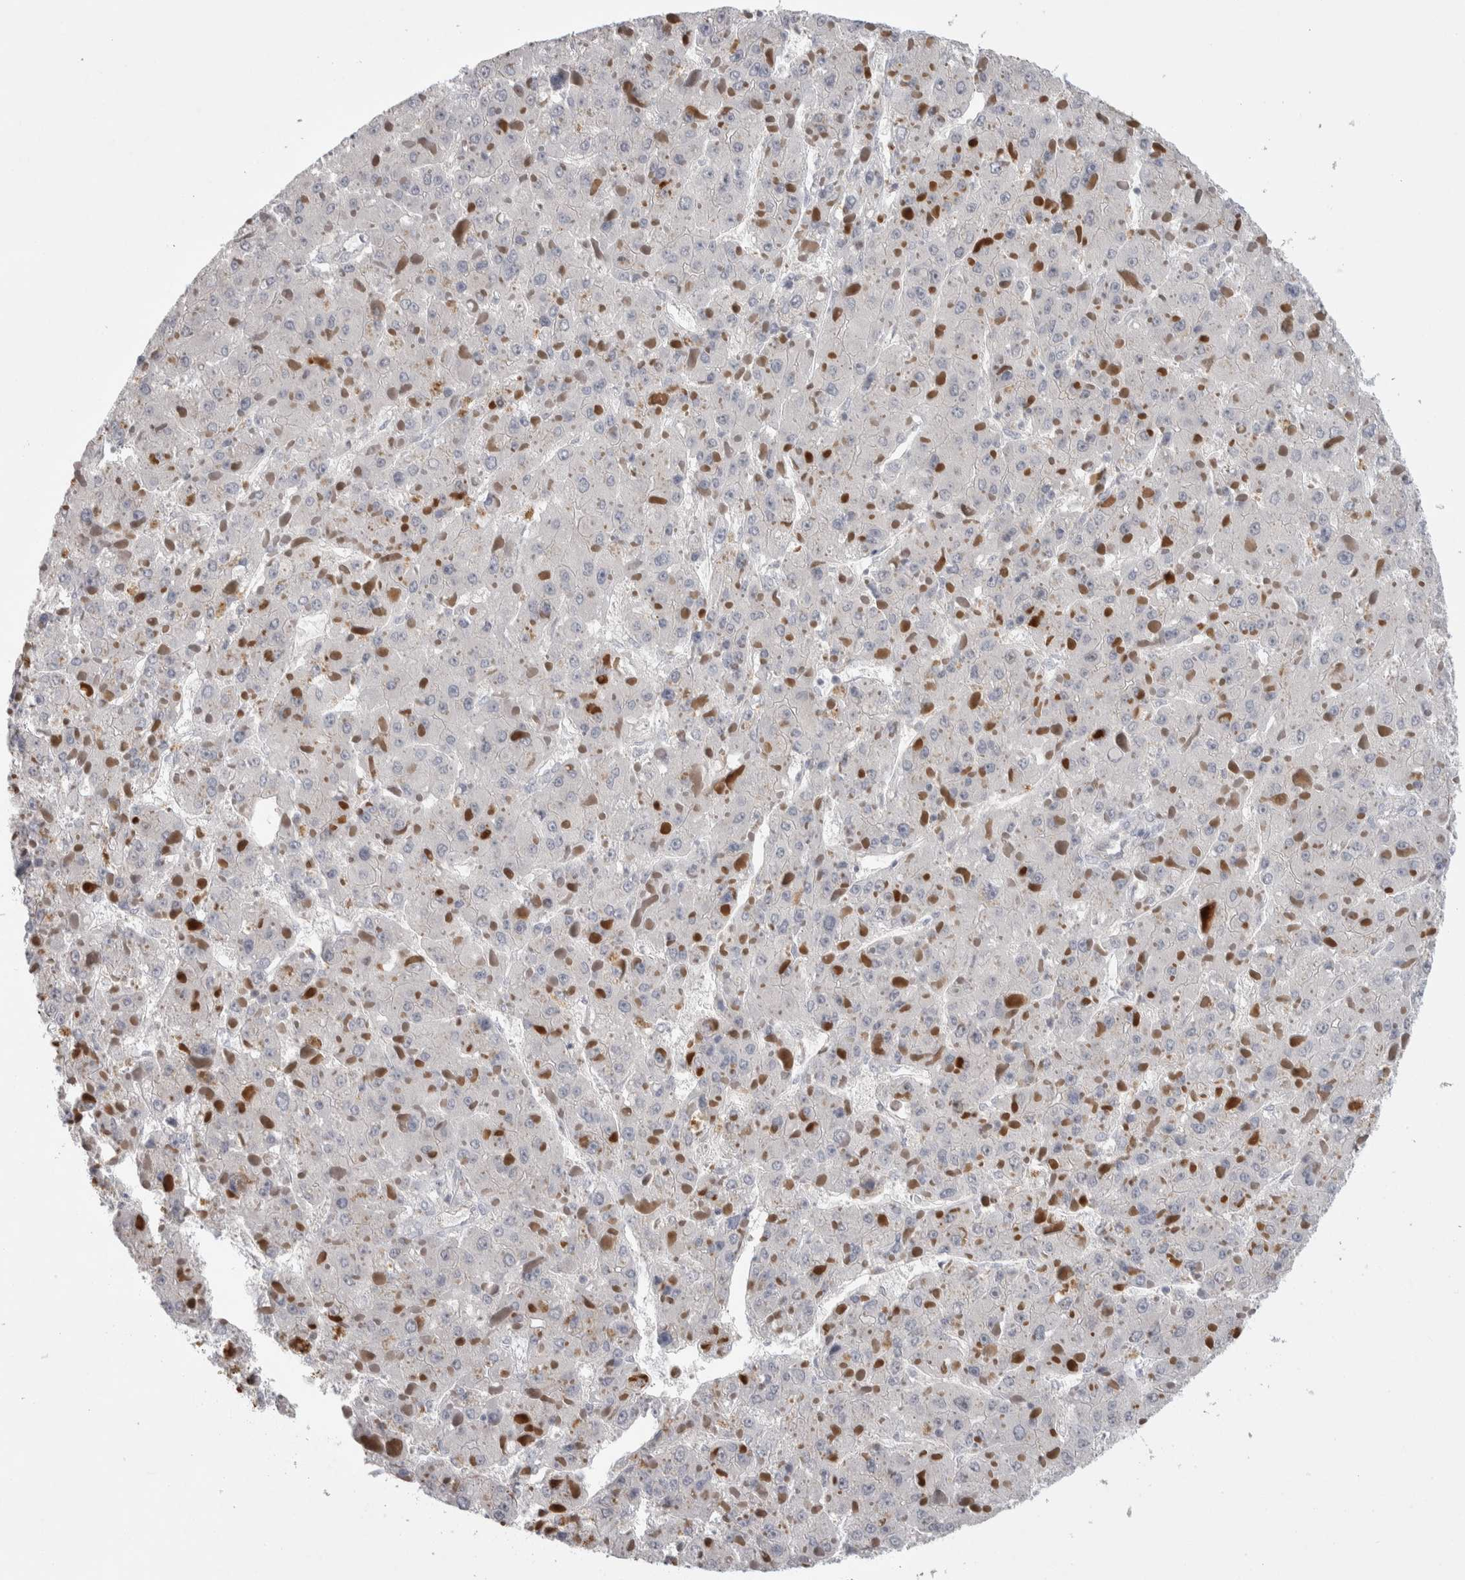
{"staining": {"intensity": "negative", "quantity": "none", "location": "none"}, "tissue": "liver cancer", "cell_type": "Tumor cells", "image_type": "cancer", "snomed": [{"axis": "morphology", "description": "Carcinoma, Hepatocellular, NOS"}, {"axis": "topography", "description": "Liver"}], "caption": "A micrograph of human liver cancer (hepatocellular carcinoma) is negative for staining in tumor cells. (Stains: DAB immunohistochemistry (IHC) with hematoxylin counter stain, Microscopy: brightfield microscopy at high magnification).", "gene": "NFKB2", "patient": {"sex": "female", "age": 73}}